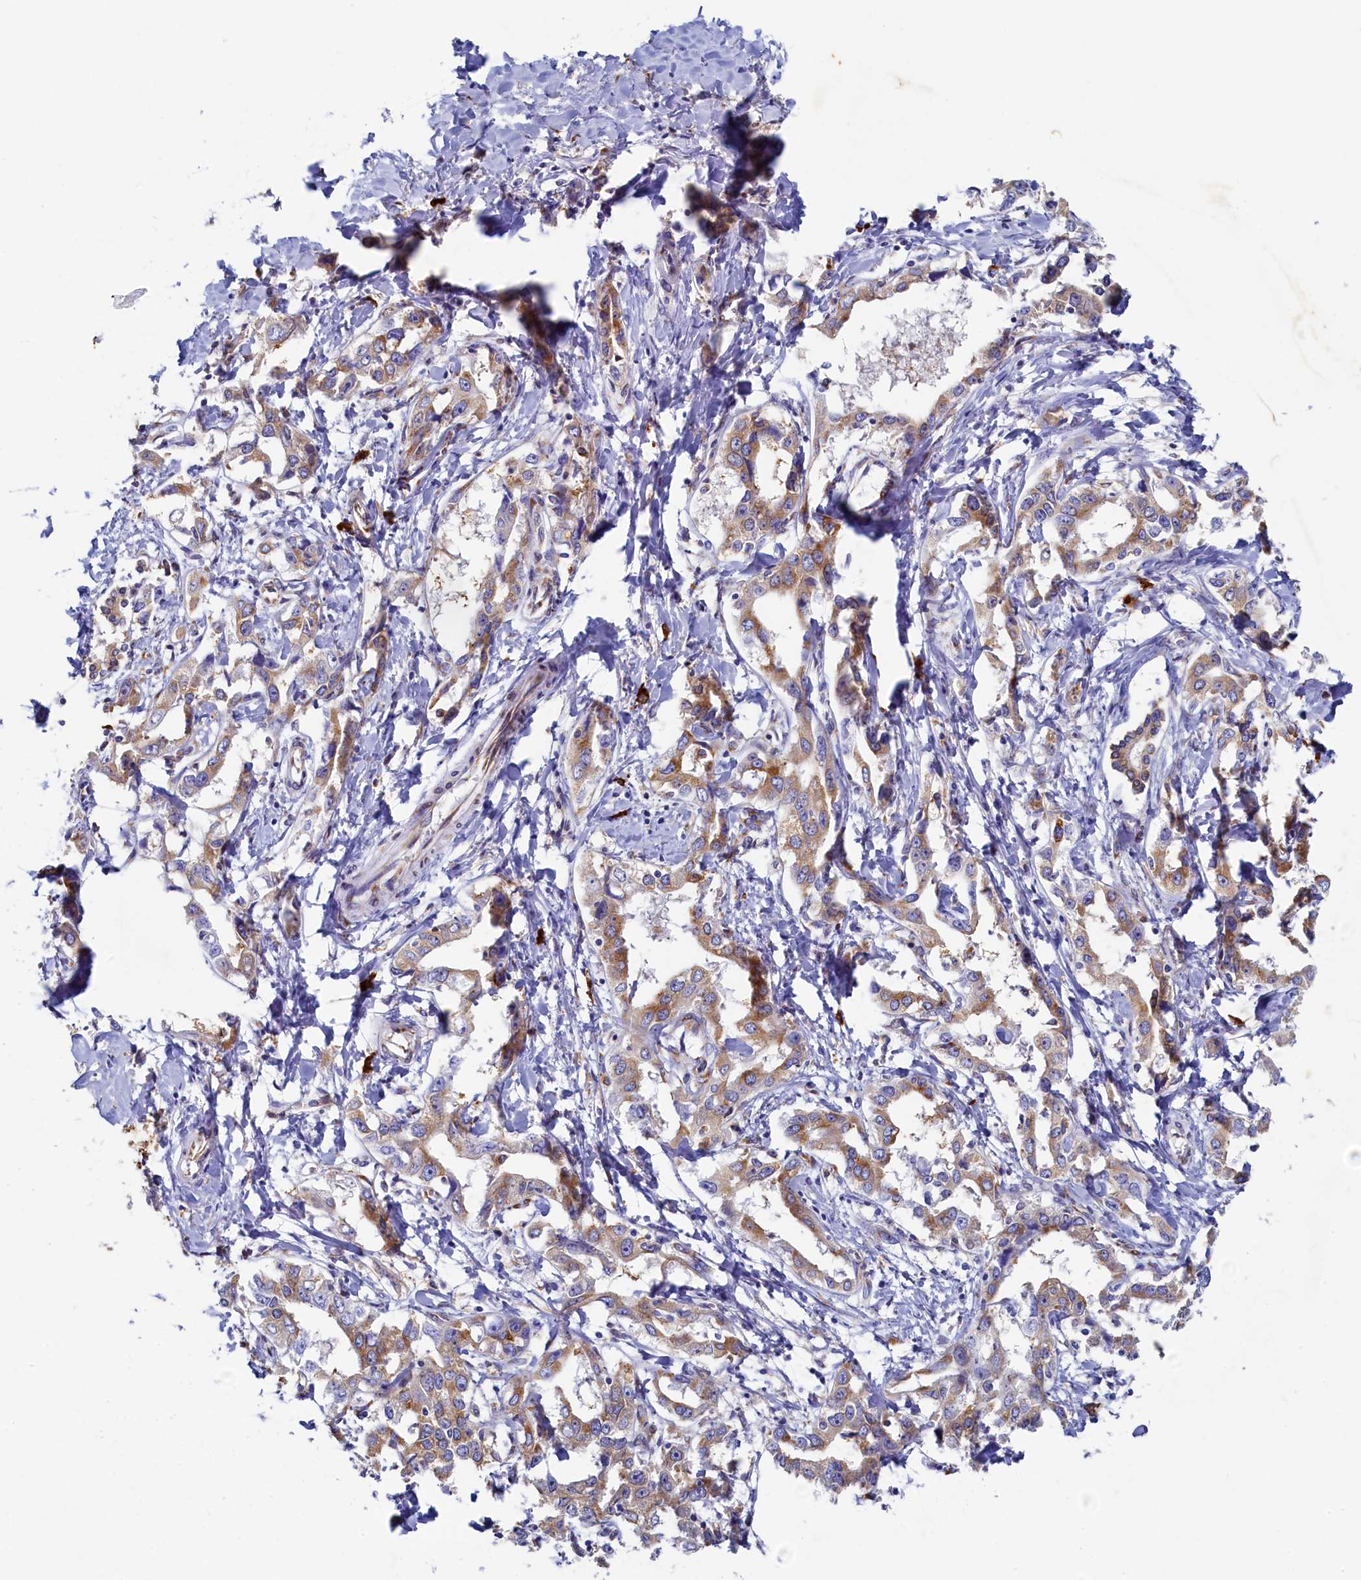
{"staining": {"intensity": "moderate", "quantity": ">75%", "location": "cytoplasmic/membranous"}, "tissue": "liver cancer", "cell_type": "Tumor cells", "image_type": "cancer", "snomed": [{"axis": "morphology", "description": "Cholangiocarcinoma"}, {"axis": "topography", "description": "Liver"}], "caption": "Liver cholangiocarcinoma tissue demonstrates moderate cytoplasmic/membranous positivity in approximately >75% of tumor cells, visualized by immunohistochemistry.", "gene": "TMEM18", "patient": {"sex": "male", "age": 59}}